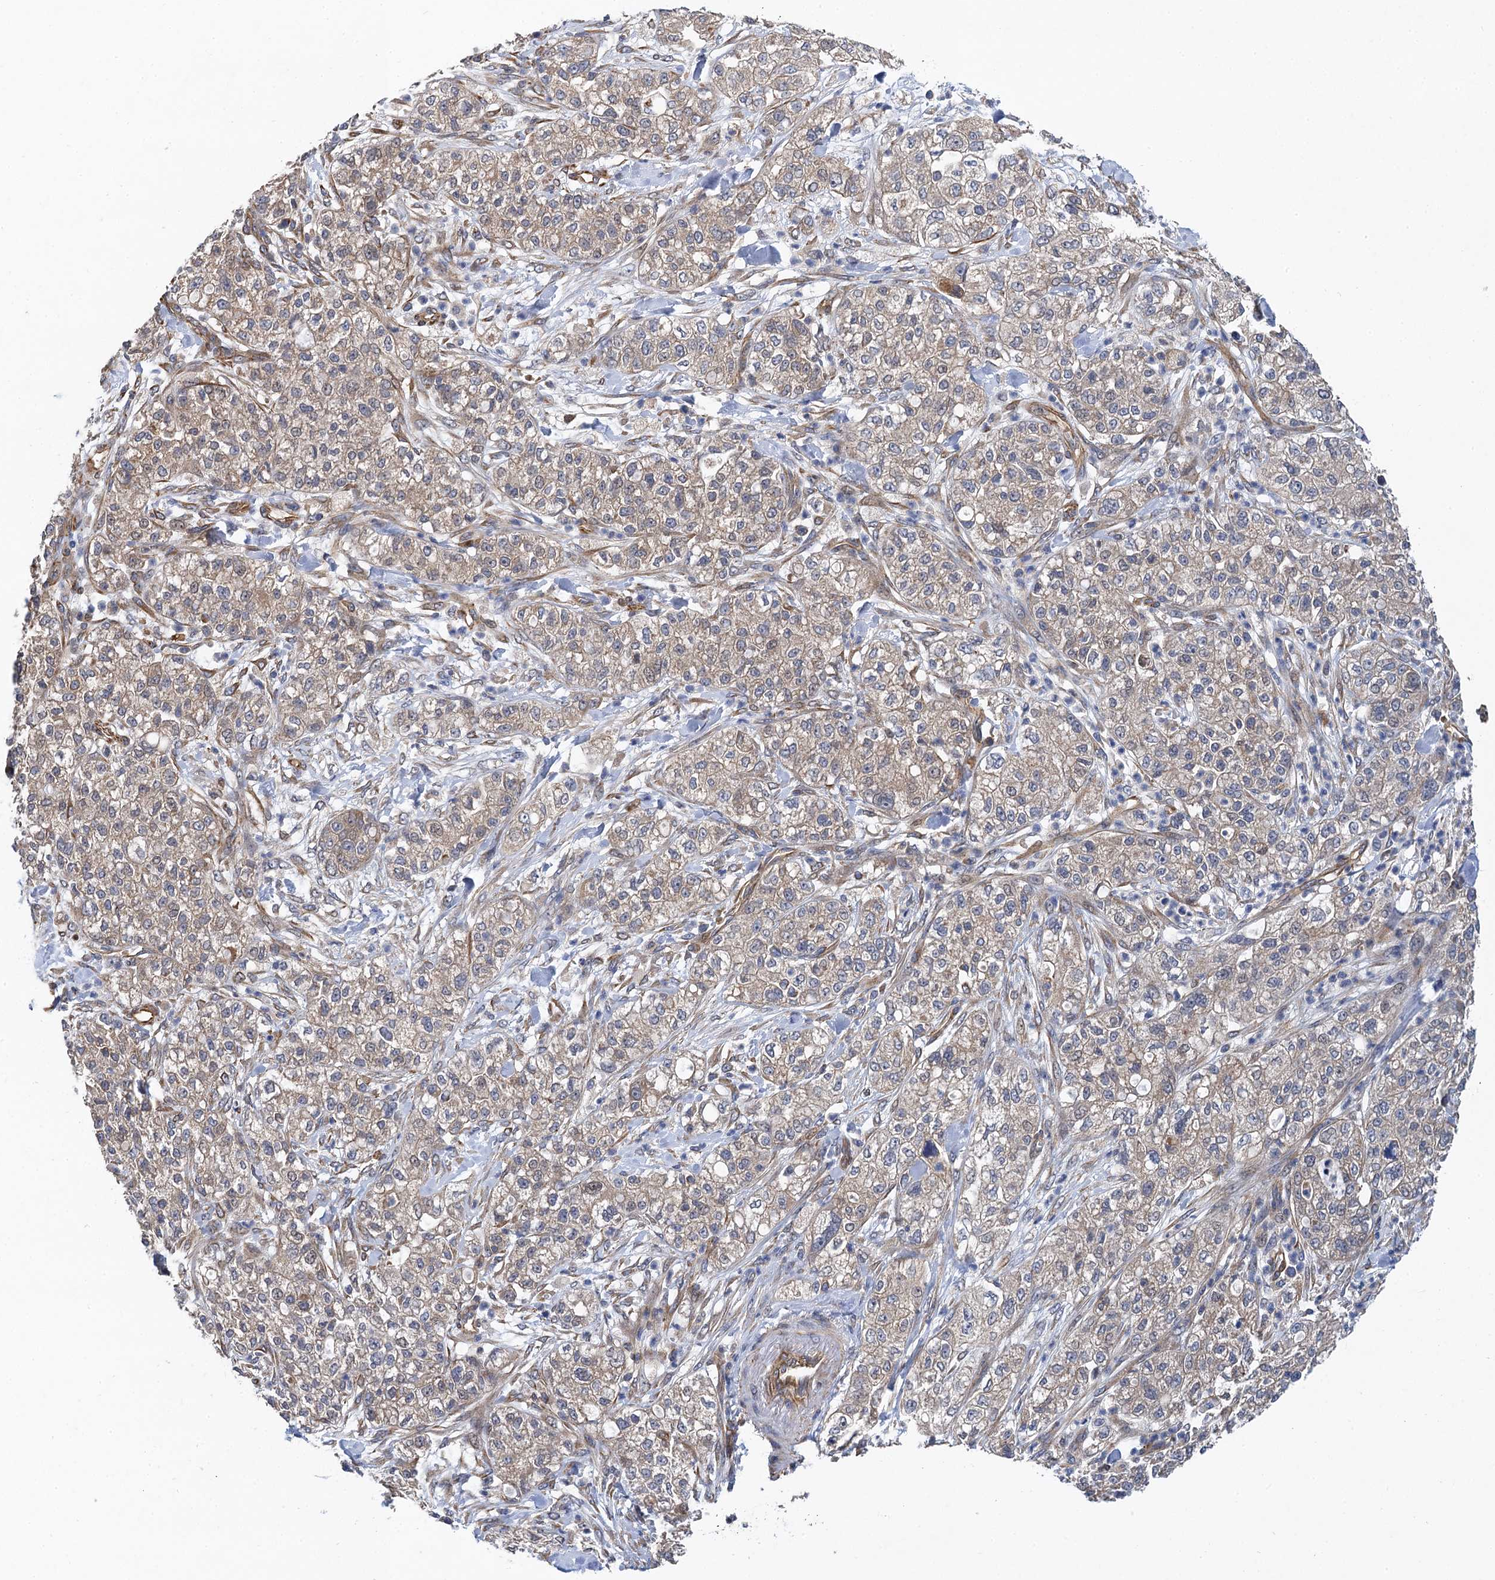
{"staining": {"intensity": "weak", "quantity": ">75%", "location": "cytoplasmic/membranous"}, "tissue": "pancreatic cancer", "cell_type": "Tumor cells", "image_type": "cancer", "snomed": [{"axis": "morphology", "description": "Adenocarcinoma, NOS"}, {"axis": "topography", "description": "Pancreas"}], "caption": "Immunohistochemical staining of human pancreatic cancer (adenocarcinoma) displays weak cytoplasmic/membranous protein staining in approximately >75% of tumor cells.", "gene": "PJA2", "patient": {"sex": "female", "age": 78}}